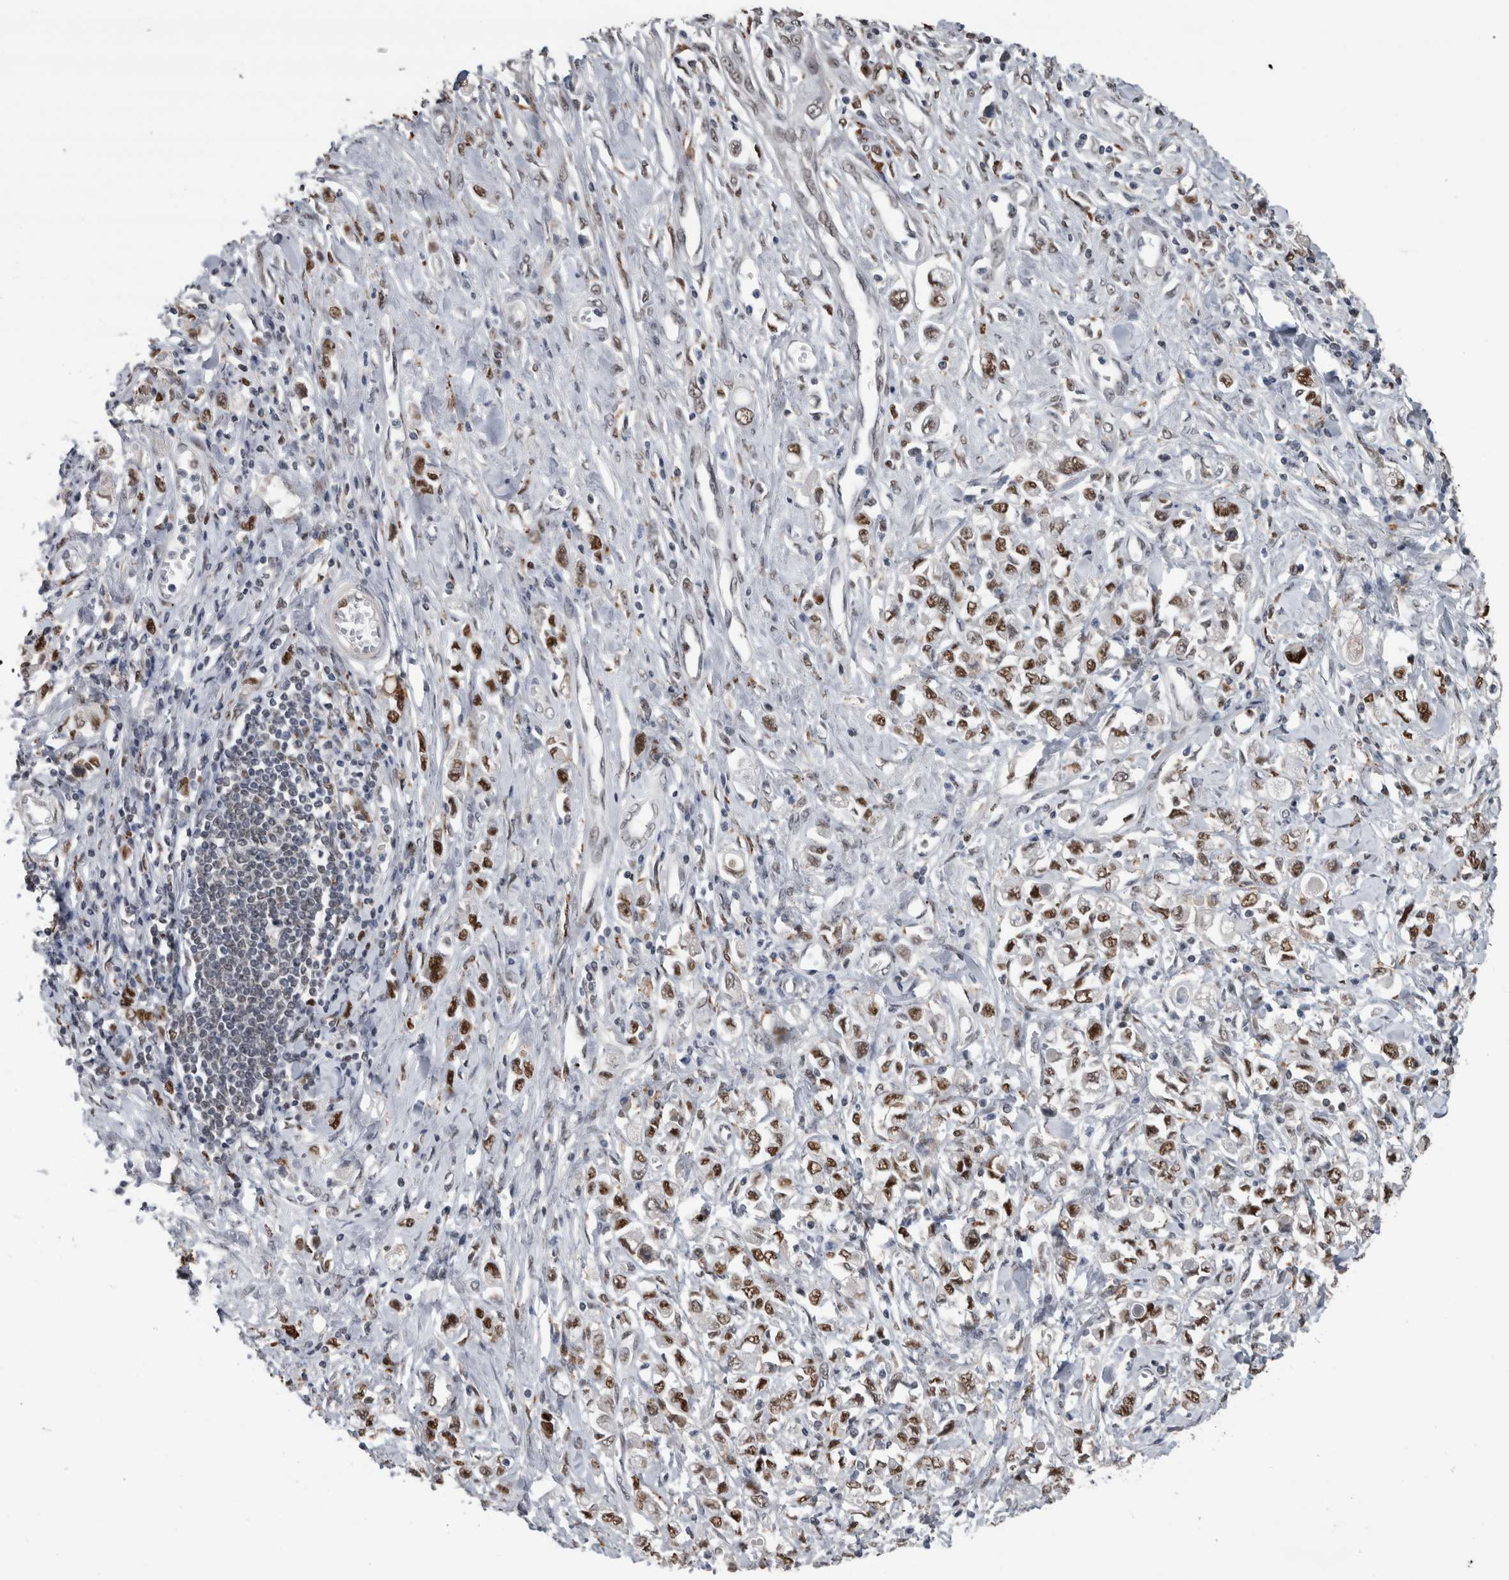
{"staining": {"intensity": "moderate", "quantity": "25%-75%", "location": "nuclear"}, "tissue": "stomach cancer", "cell_type": "Tumor cells", "image_type": "cancer", "snomed": [{"axis": "morphology", "description": "Adenocarcinoma, NOS"}, {"axis": "topography", "description": "Stomach"}], "caption": "Immunohistochemical staining of human stomach cancer exhibits medium levels of moderate nuclear expression in approximately 25%-75% of tumor cells. (DAB IHC, brown staining for protein, blue staining for nuclei).", "gene": "POLD2", "patient": {"sex": "female", "age": 76}}